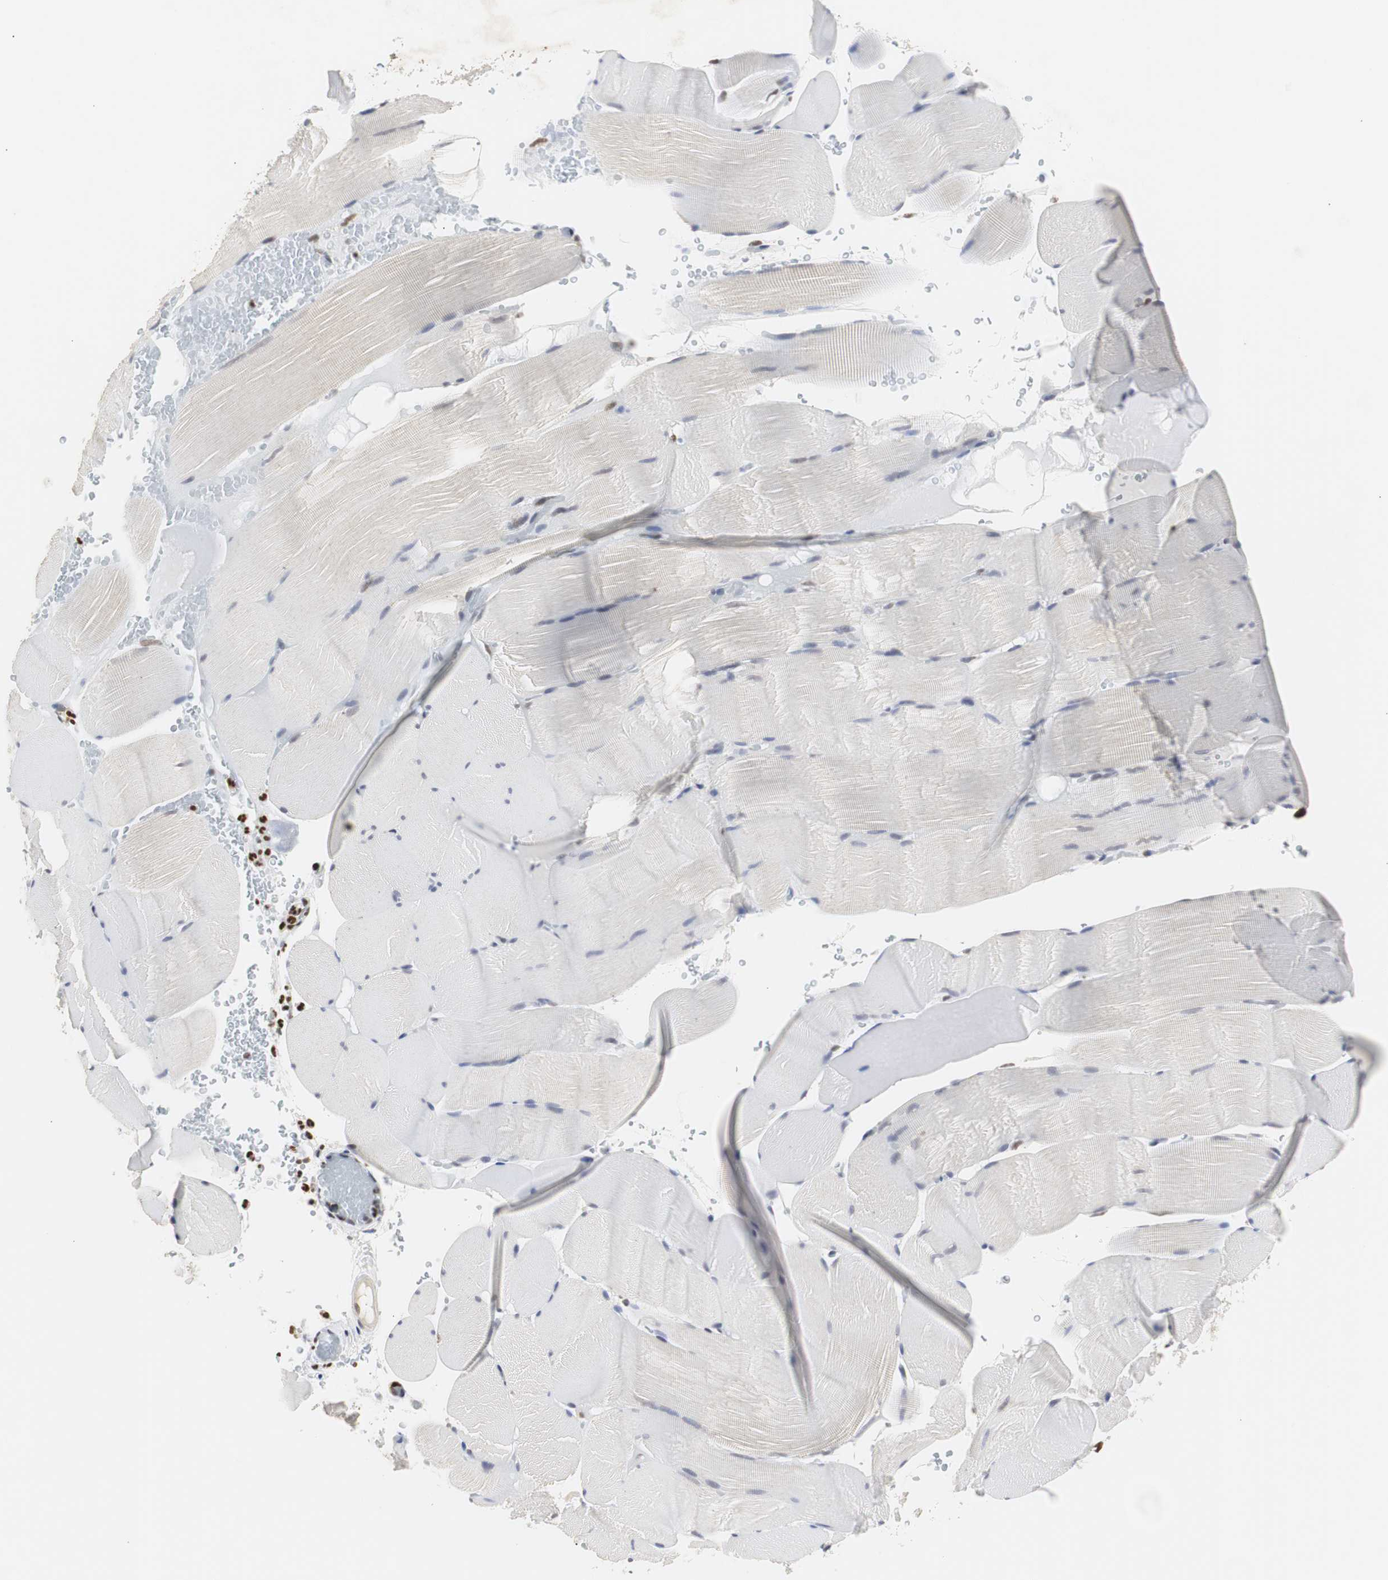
{"staining": {"intensity": "moderate", "quantity": "<25%", "location": "nuclear"}, "tissue": "skeletal muscle", "cell_type": "Myocytes", "image_type": "normal", "snomed": [{"axis": "morphology", "description": "Normal tissue, NOS"}, {"axis": "topography", "description": "Skeletal muscle"}], "caption": "Protein expression analysis of unremarkable skeletal muscle displays moderate nuclear staining in about <25% of myocytes. The staining was performed using DAB to visualize the protein expression in brown, while the nuclei were stained in blue with hematoxylin (Magnification: 20x).", "gene": "ZFC3H1", "patient": {"sex": "male", "age": 62}}